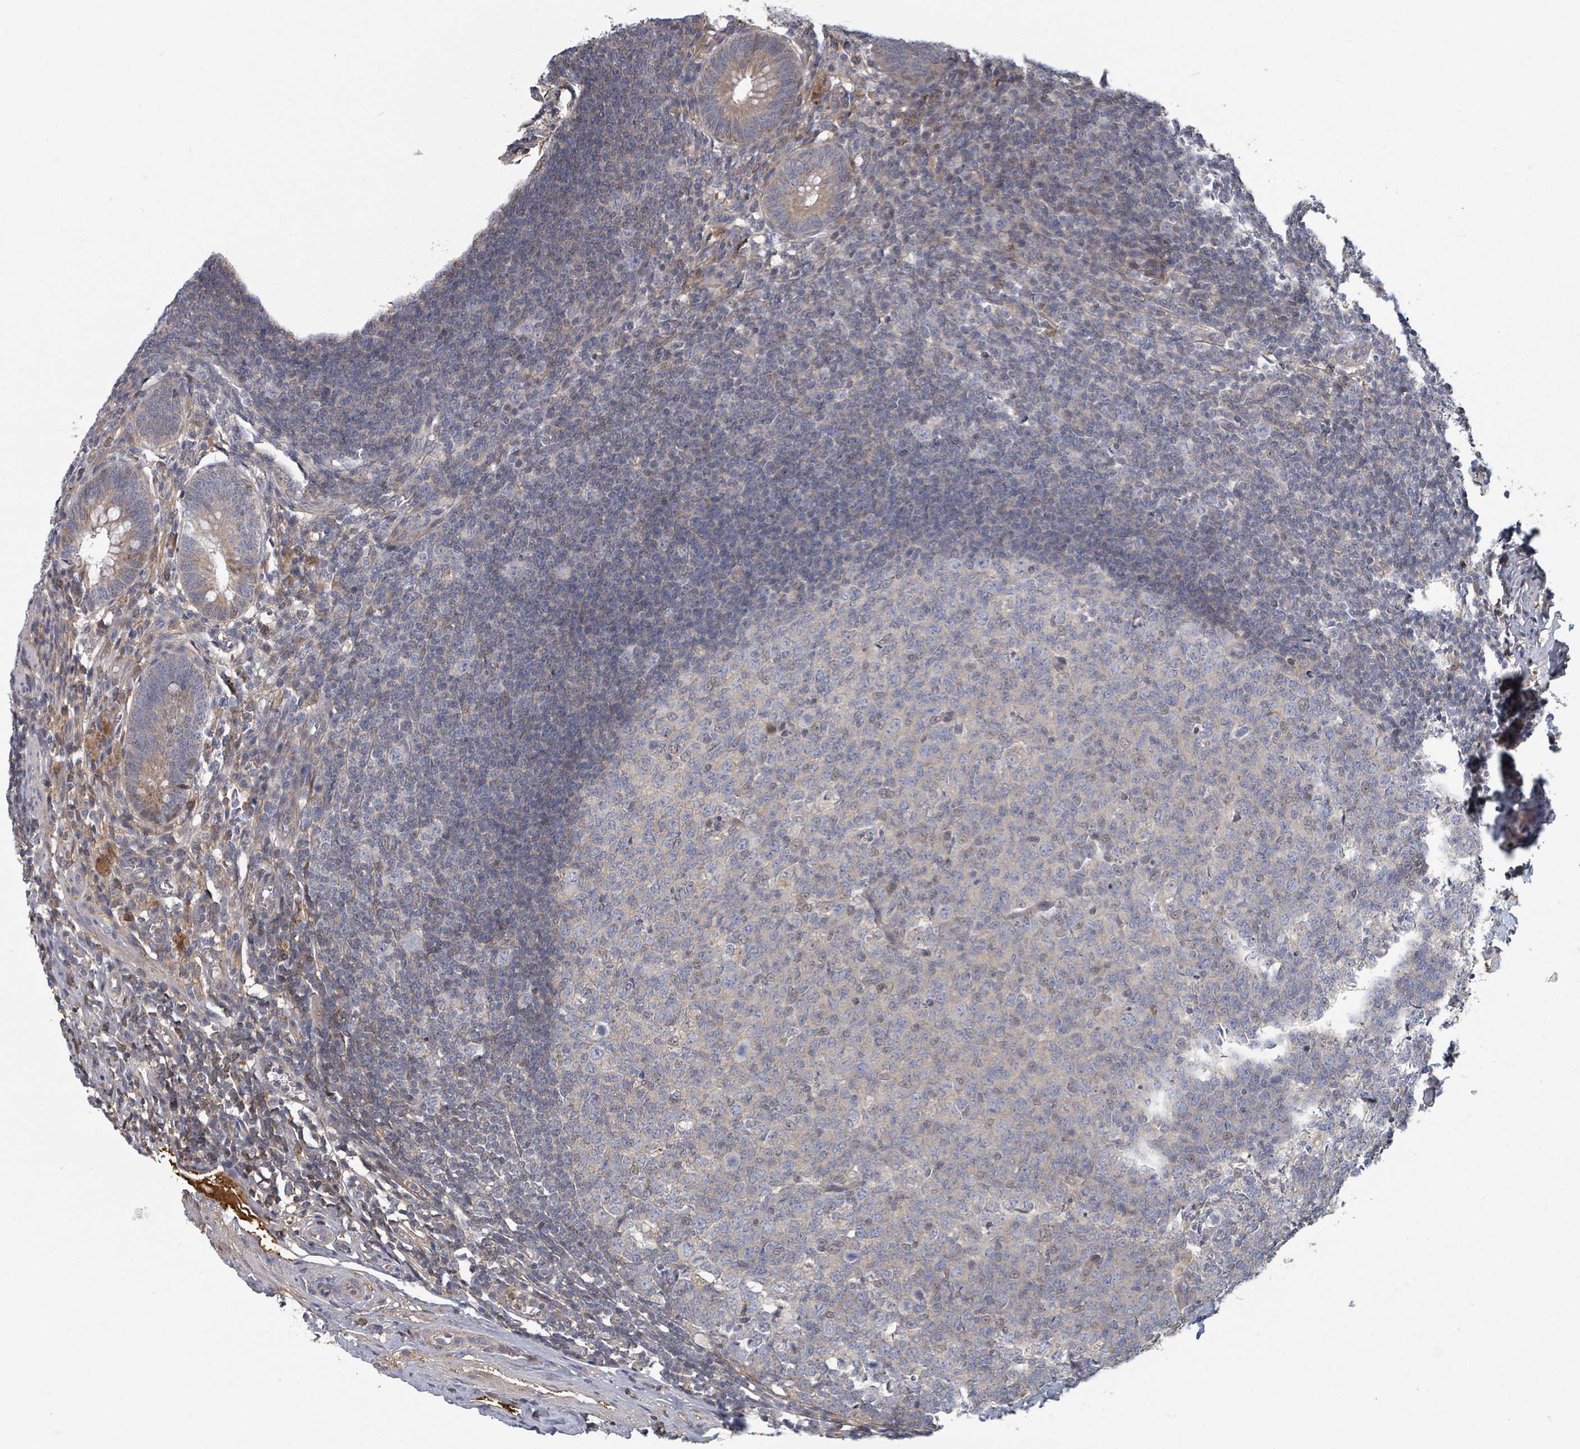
{"staining": {"intensity": "moderate", "quantity": "25%-75%", "location": "cytoplasmic/membranous,nuclear"}, "tissue": "appendix", "cell_type": "Glandular cells", "image_type": "normal", "snomed": [{"axis": "morphology", "description": "Normal tissue, NOS"}, {"axis": "topography", "description": "Appendix"}], "caption": "High-power microscopy captured an IHC micrograph of benign appendix, revealing moderate cytoplasmic/membranous,nuclear expression in approximately 25%-75% of glandular cells.", "gene": "GABBR1", "patient": {"sex": "male", "age": 56}}